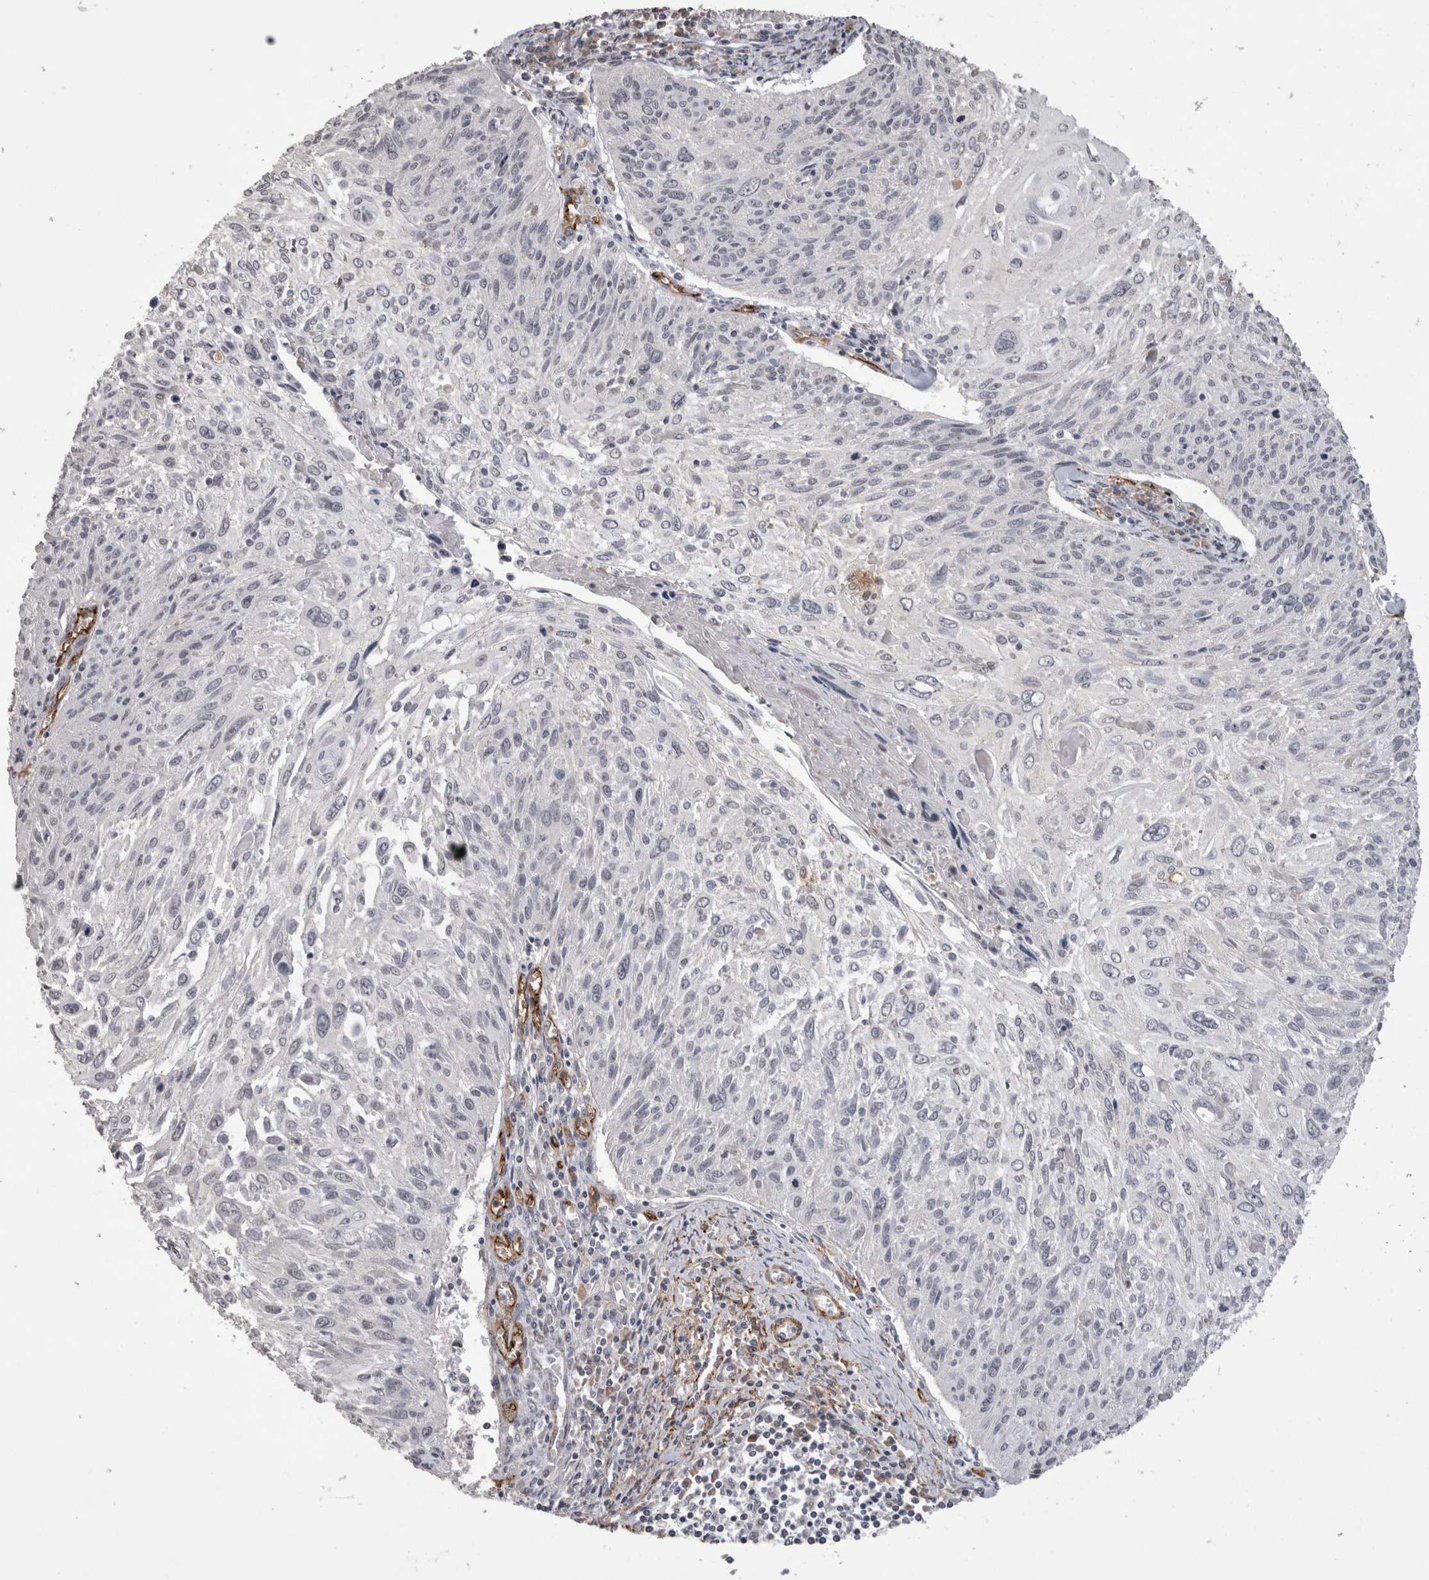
{"staining": {"intensity": "negative", "quantity": "none", "location": "none"}, "tissue": "cervical cancer", "cell_type": "Tumor cells", "image_type": "cancer", "snomed": [{"axis": "morphology", "description": "Squamous cell carcinoma, NOS"}, {"axis": "topography", "description": "Cervix"}], "caption": "Cervical cancer (squamous cell carcinoma) was stained to show a protein in brown. There is no significant positivity in tumor cells.", "gene": "CDH13", "patient": {"sex": "female", "age": 51}}